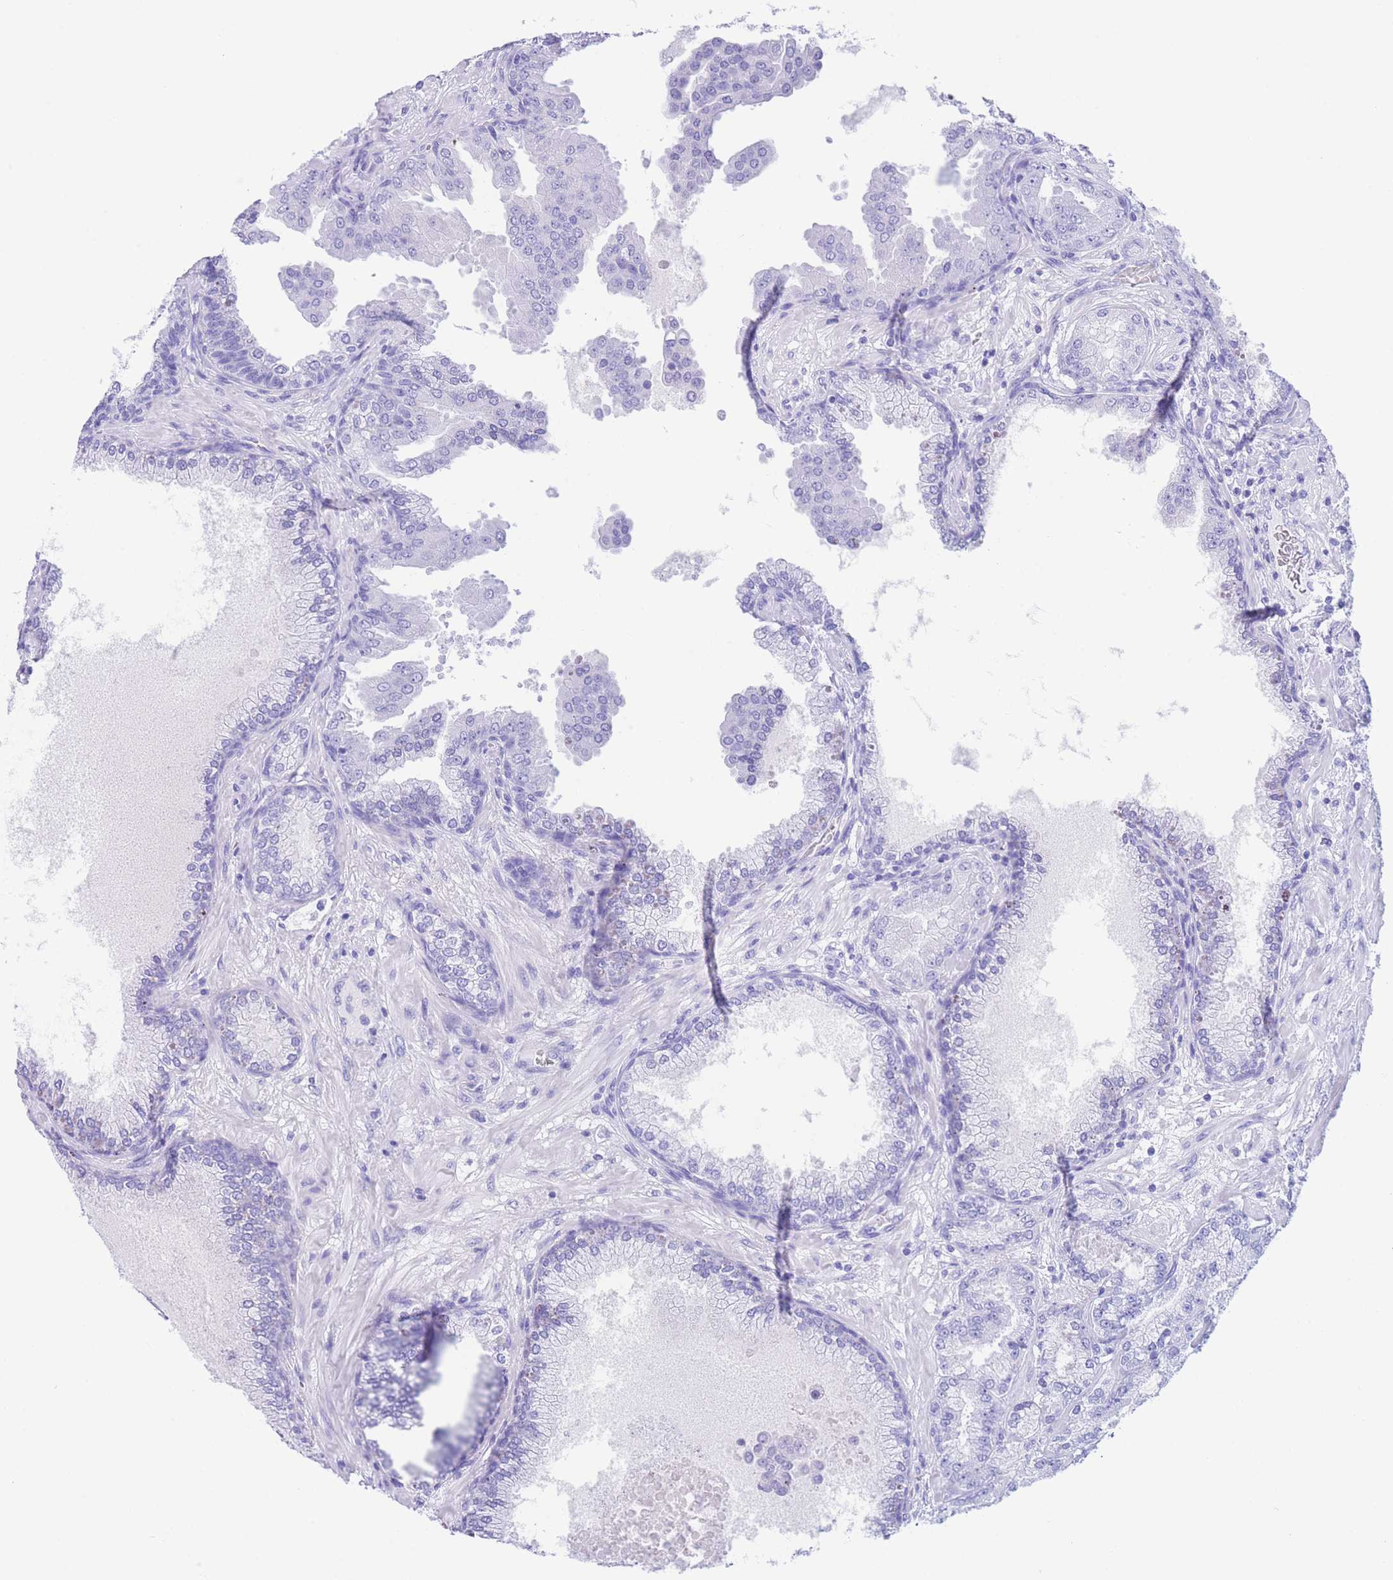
{"staining": {"intensity": "negative", "quantity": "none", "location": "none"}, "tissue": "prostate cancer", "cell_type": "Tumor cells", "image_type": "cancer", "snomed": [{"axis": "morphology", "description": "Adenocarcinoma, High grade"}, {"axis": "topography", "description": "Prostate"}], "caption": "Prostate cancer (adenocarcinoma (high-grade)) was stained to show a protein in brown. There is no significant positivity in tumor cells. (Immunohistochemistry, brightfield microscopy, high magnification).", "gene": "SLCO1B3", "patient": {"sex": "male", "age": 68}}